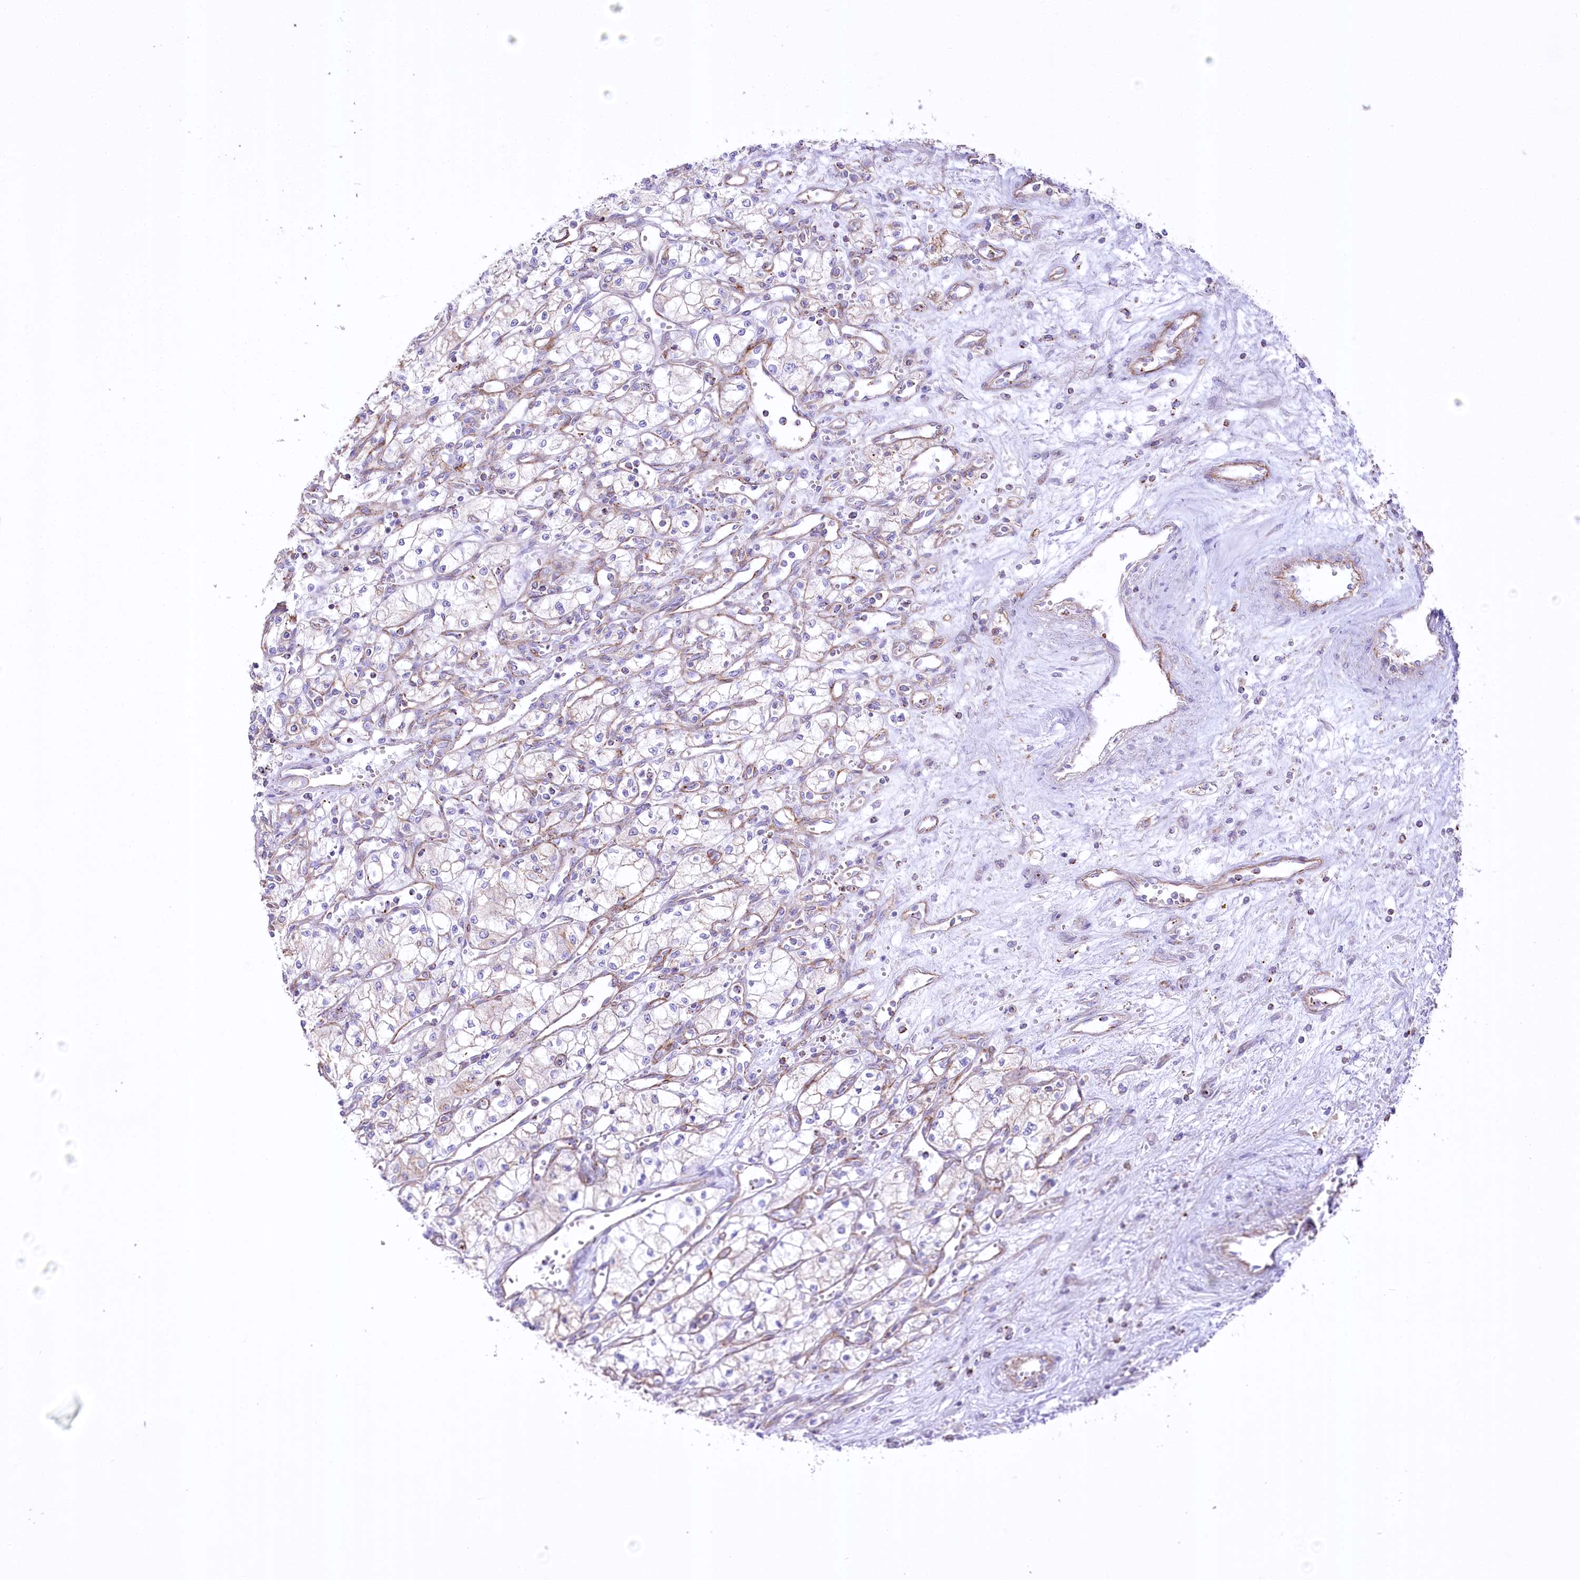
{"staining": {"intensity": "negative", "quantity": "none", "location": "none"}, "tissue": "renal cancer", "cell_type": "Tumor cells", "image_type": "cancer", "snomed": [{"axis": "morphology", "description": "Adenocarcinoma, NOS"}, {"axis": "topography", "description": "Kidney"}], "caption": "This is an IHC histopathology image of renal adenocarcinoma. There is no positivity in tumor cells.", "gene": "FAM216A", "patient": {"sex": "male", "age": 59}}